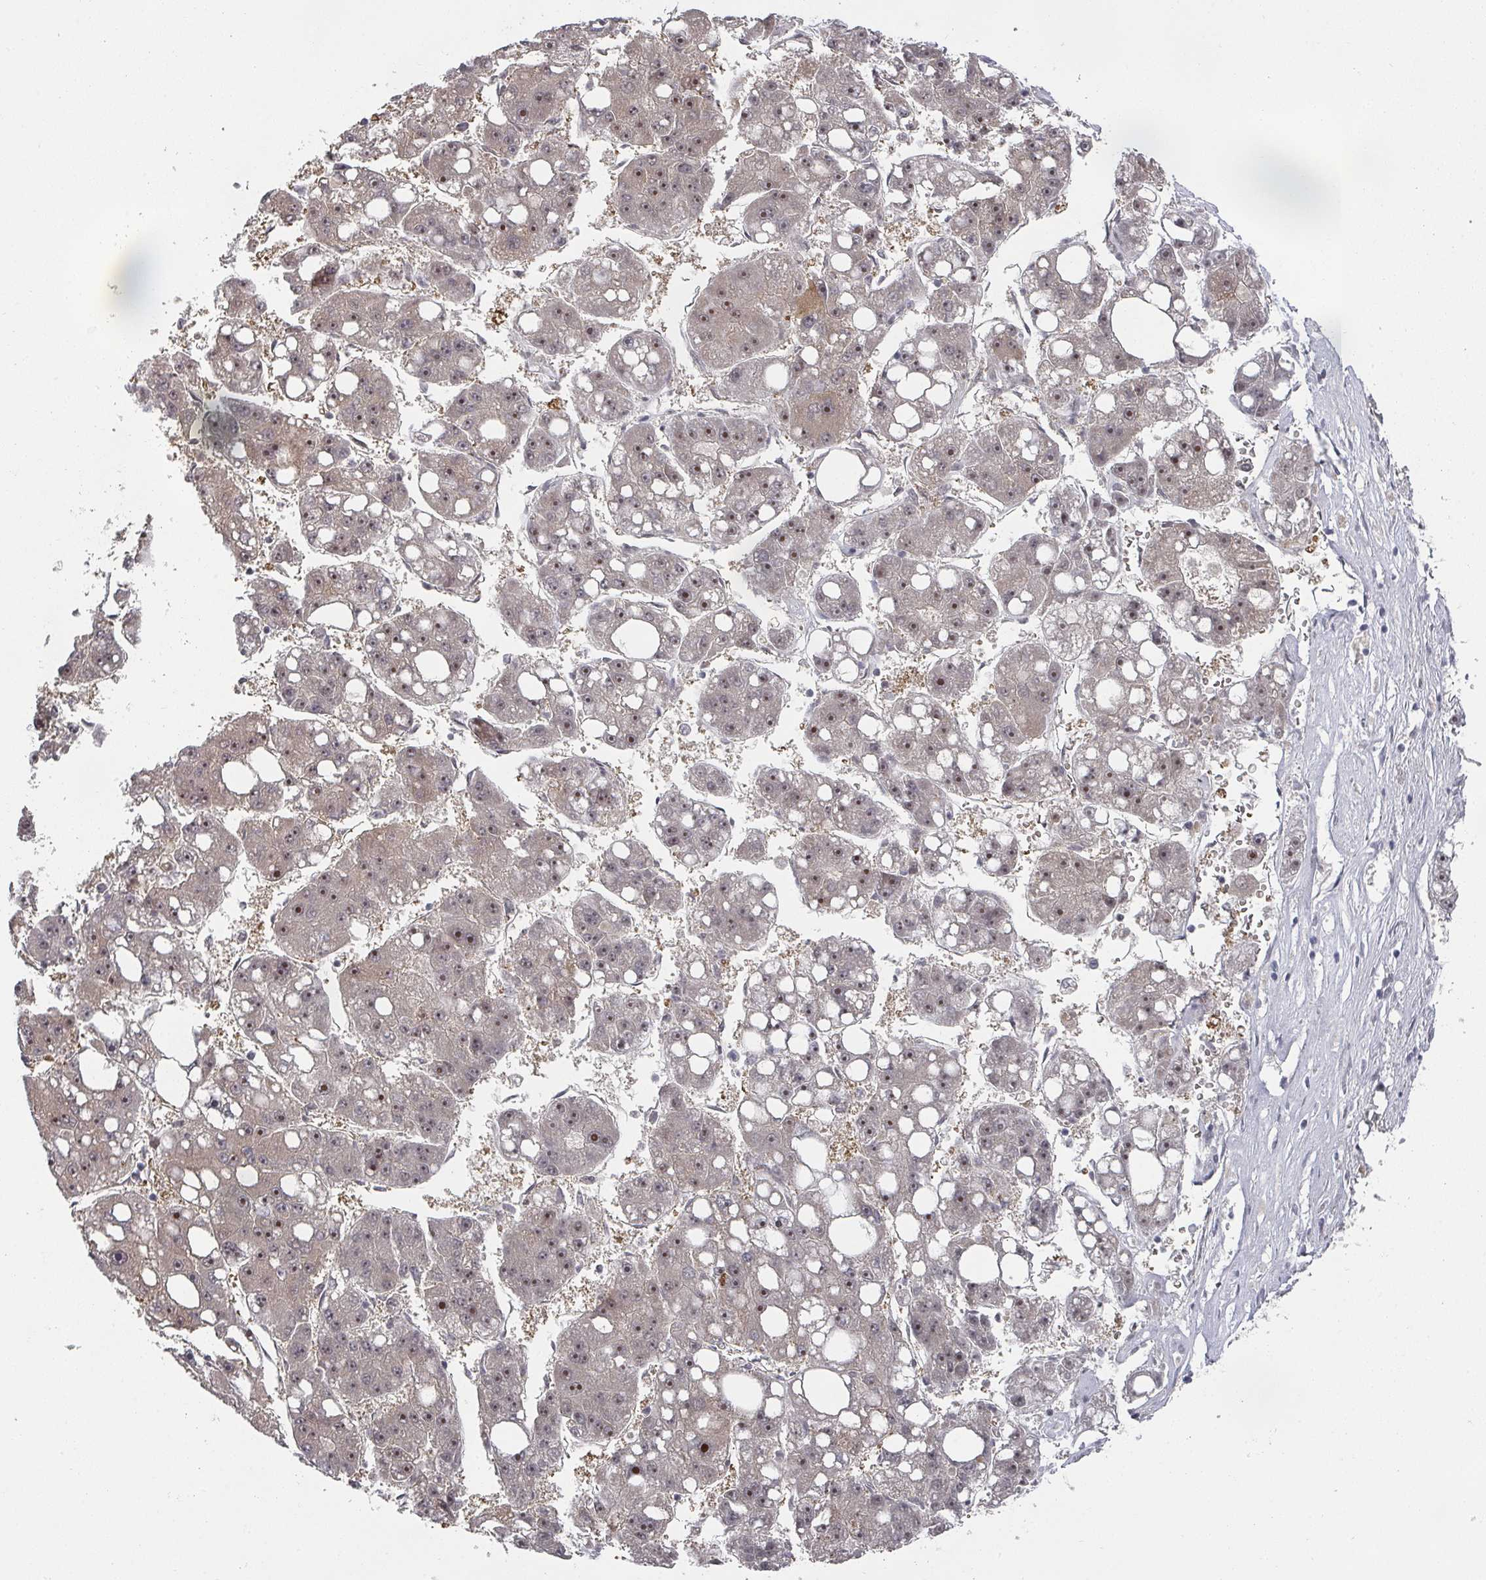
{"staining": {"intensity": "moderate", "quantity": "25%-75%", "location": "nuclear"}, "tissue": "liver cancer", "cell_type": "Tumor cells", "image_type": "cancer", "snomed": [{"axis": "morphology", "description": "Carcinoma, Hepatocellular, NOS"}, {"axis": "topography", "description": "Liver"}], "caption": "Moderate nuclear protein positivity is appreciated in about 25%-75% of tumor cells in liver cancer (hepatocellular carcinoma).", "gene": "KIF1C", "patient": {"sex": "female", "age": 61}}